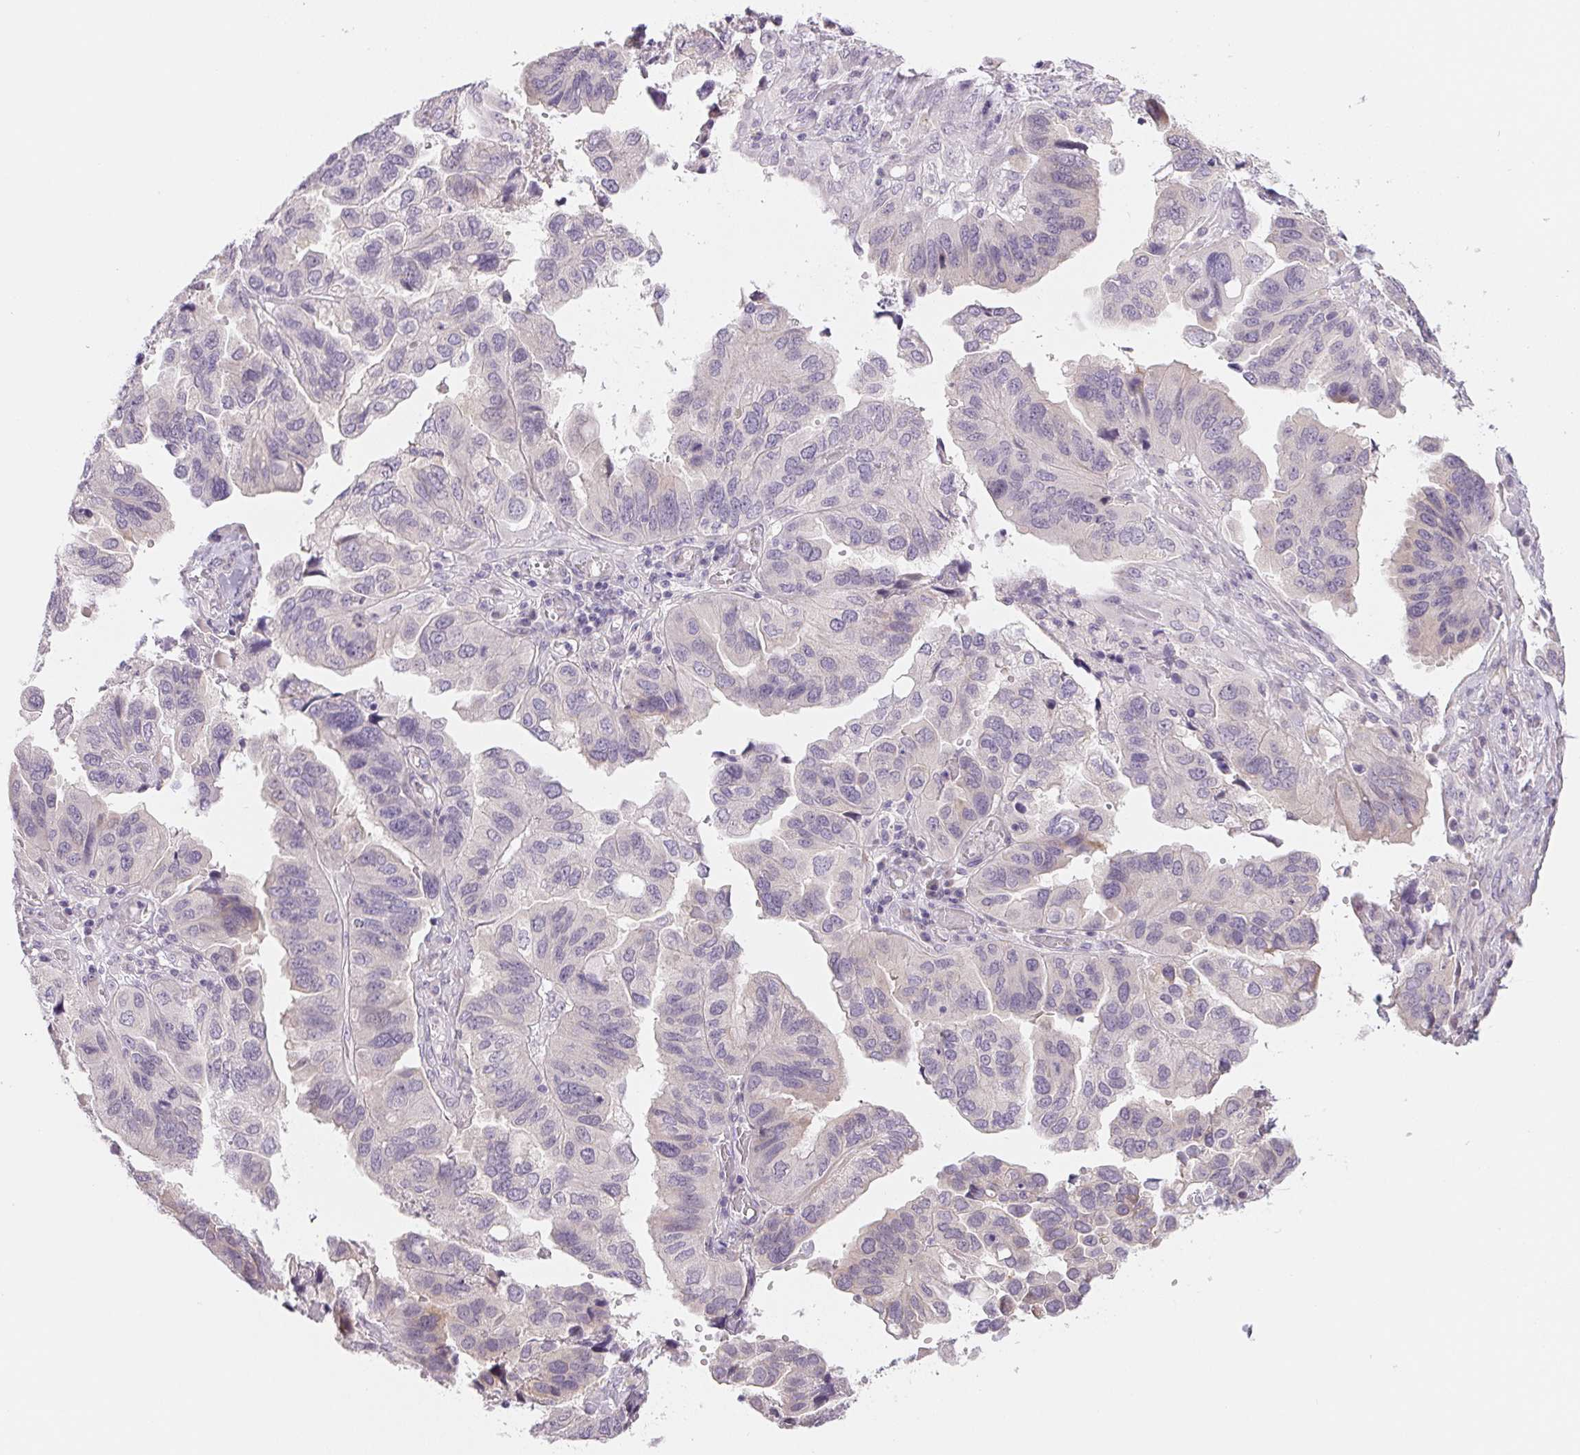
{"staining": {"intensity": "negative", "quantity": "none", "location": "none"}, "tissue": "ovarian cancer", "cell_type": "Tumor cells", "image_type": "cancer", "snomed": [{"axis": "morphology", "description": "Cystadenocarcinoma, serous, NOS"}, {"axis": "topography", "description": "Ovary"}], "caption": "Human ovarian serous cystadenocarcinoma stained for a protein using IHC reveals no positivity in tumor cells.", "gene": "CCDC168", "patient": {"sex": "female", "age": 79}}